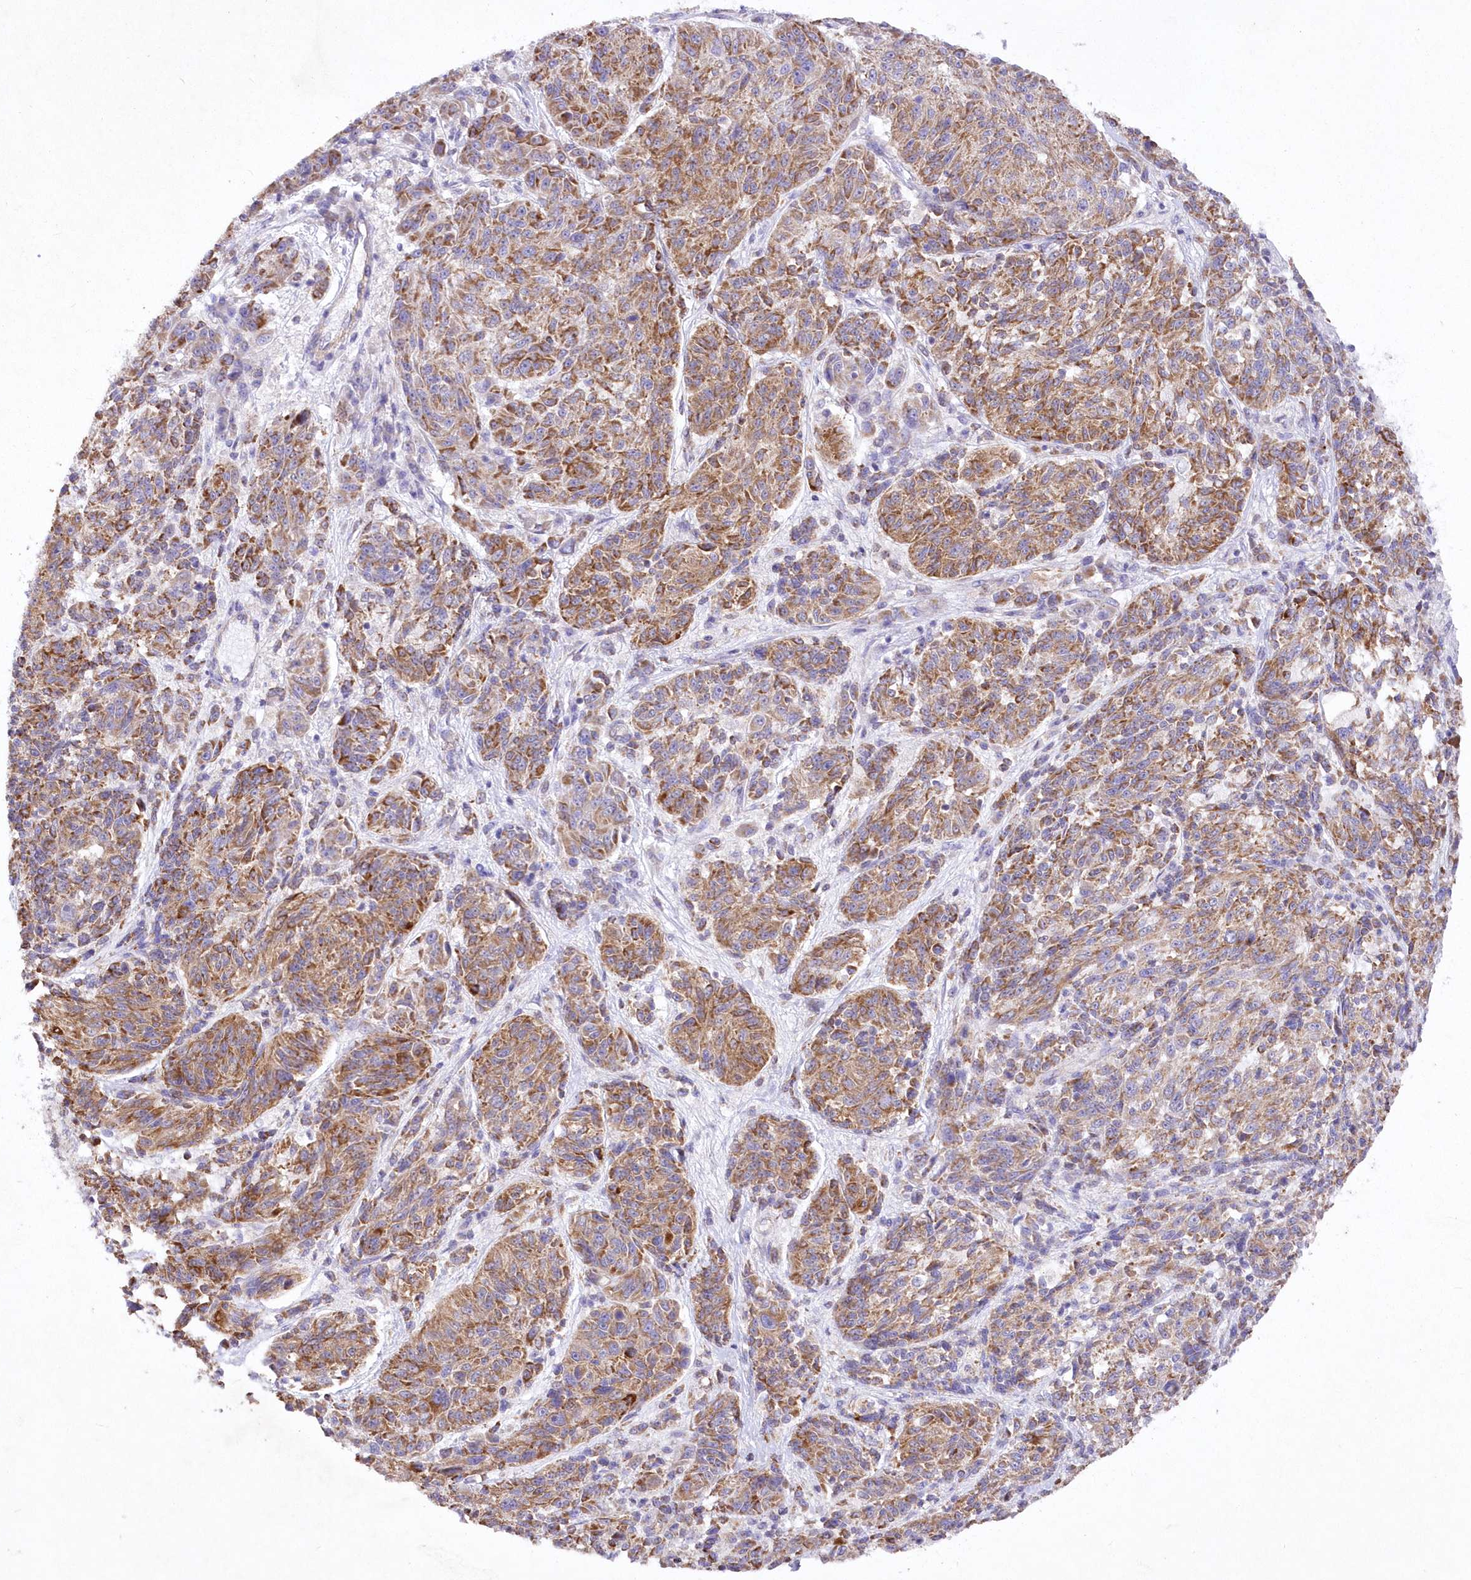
{"staining": {"intensity": "moderate", "quantity": ">75%", "location": "cytoplasmic/membranous"}, "tissue": "melanoma", "cell_type": "Tumor cells", "image_type": "cancer", "snomed": [{"axis": "morphology", "description": "Malignant melanoma, NOS"}, {"axis": "topography", "description": "Skin"}], "caption": "Protein analysis of malignant melanoma tissue demonstrates moderate cytoplasmic/membranous expression in approximately >75% of tumor cells.", "gene": "ITSN2", "patient": {"sex": "male", "age": 53}}